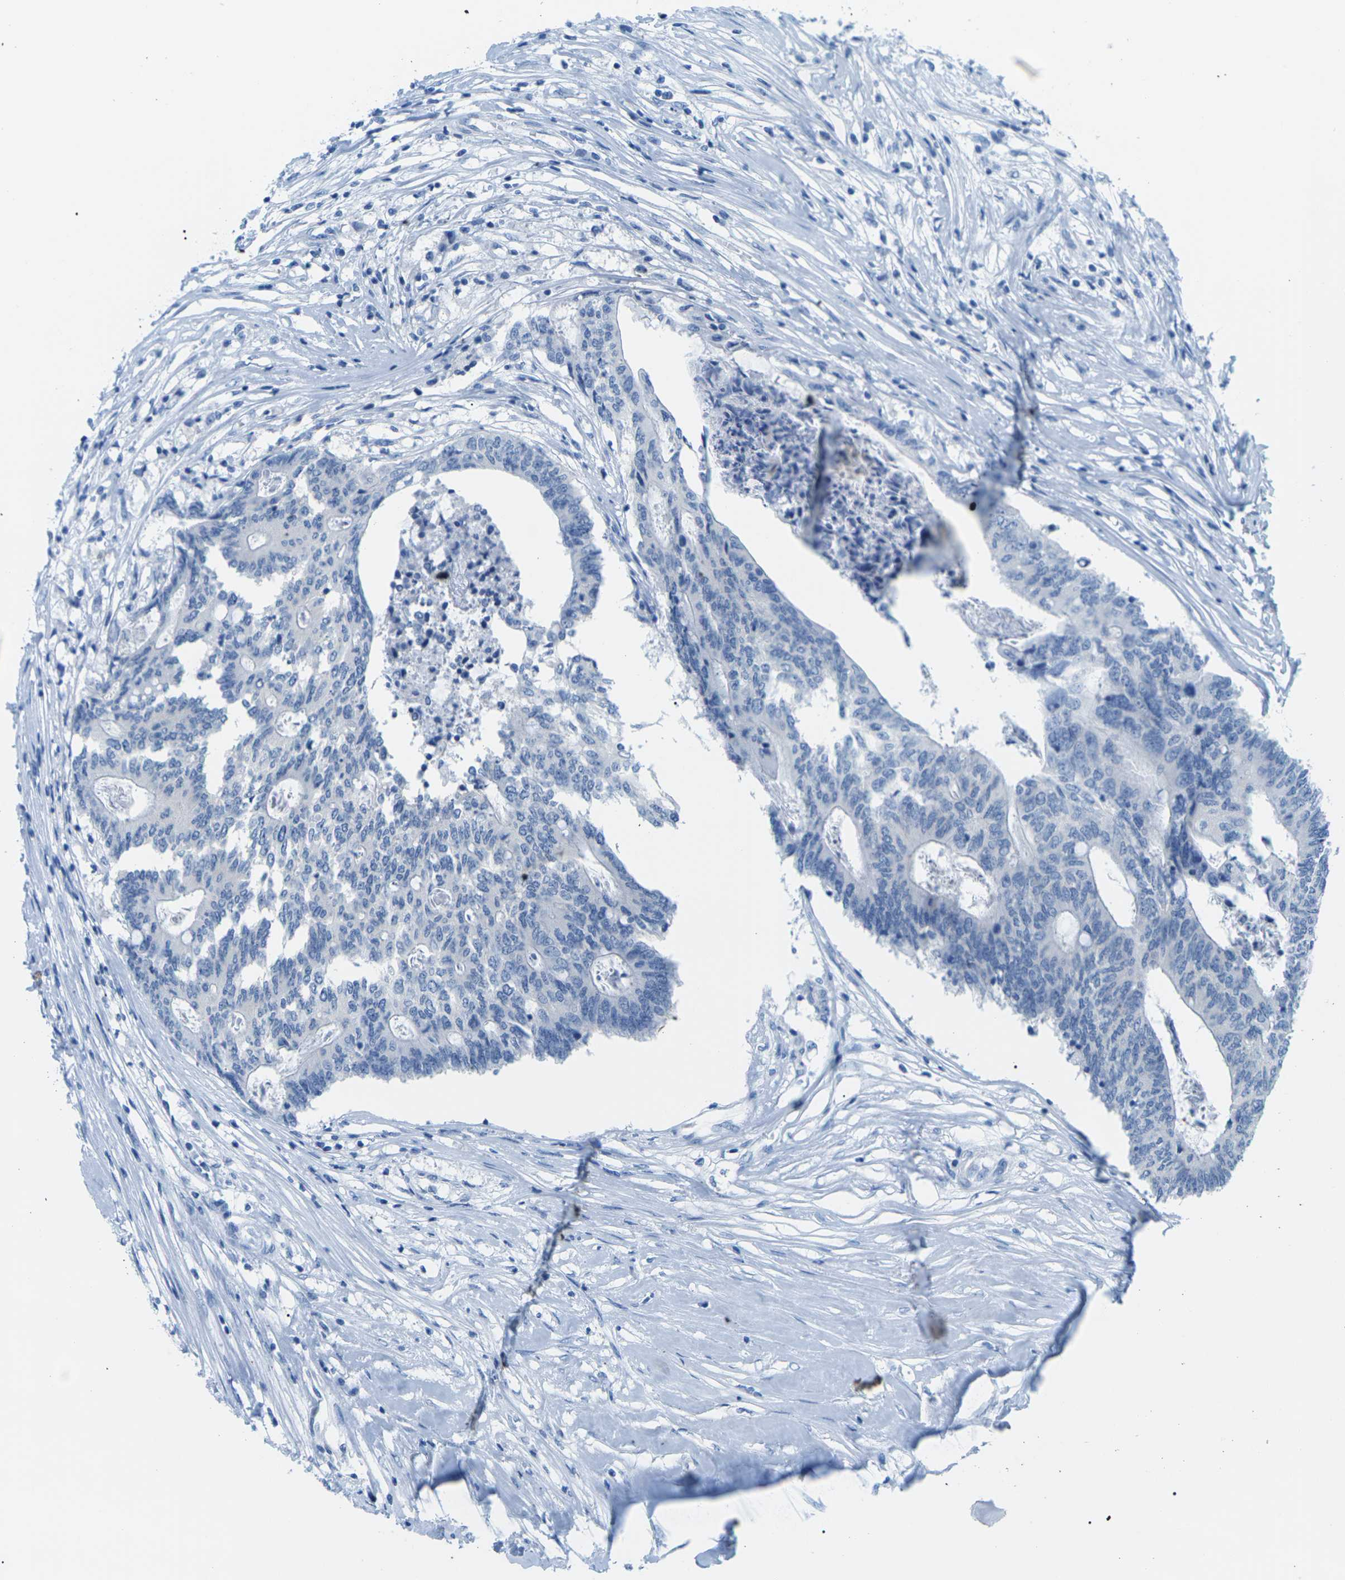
{"staining": {"intensity": "negative", "quantity": "none", "location": "none"}, "tissue": "colorectal cancer", "cell_type": "Tumor cells", "image_type": "cancer", "snomed": [{"axis": "morphology", "description": "Adenocarcinoma, NOS"}, {"axis": "topography", "description": "Rectum"}], "caption": "DAB (3,3'-diaminobenzidine) immunohistochemical staining of colorectal cancer reveals no significant staining in tumor cells.", "gene": "SLC12A1", "patient": {"sex": "male", "age": 63}}